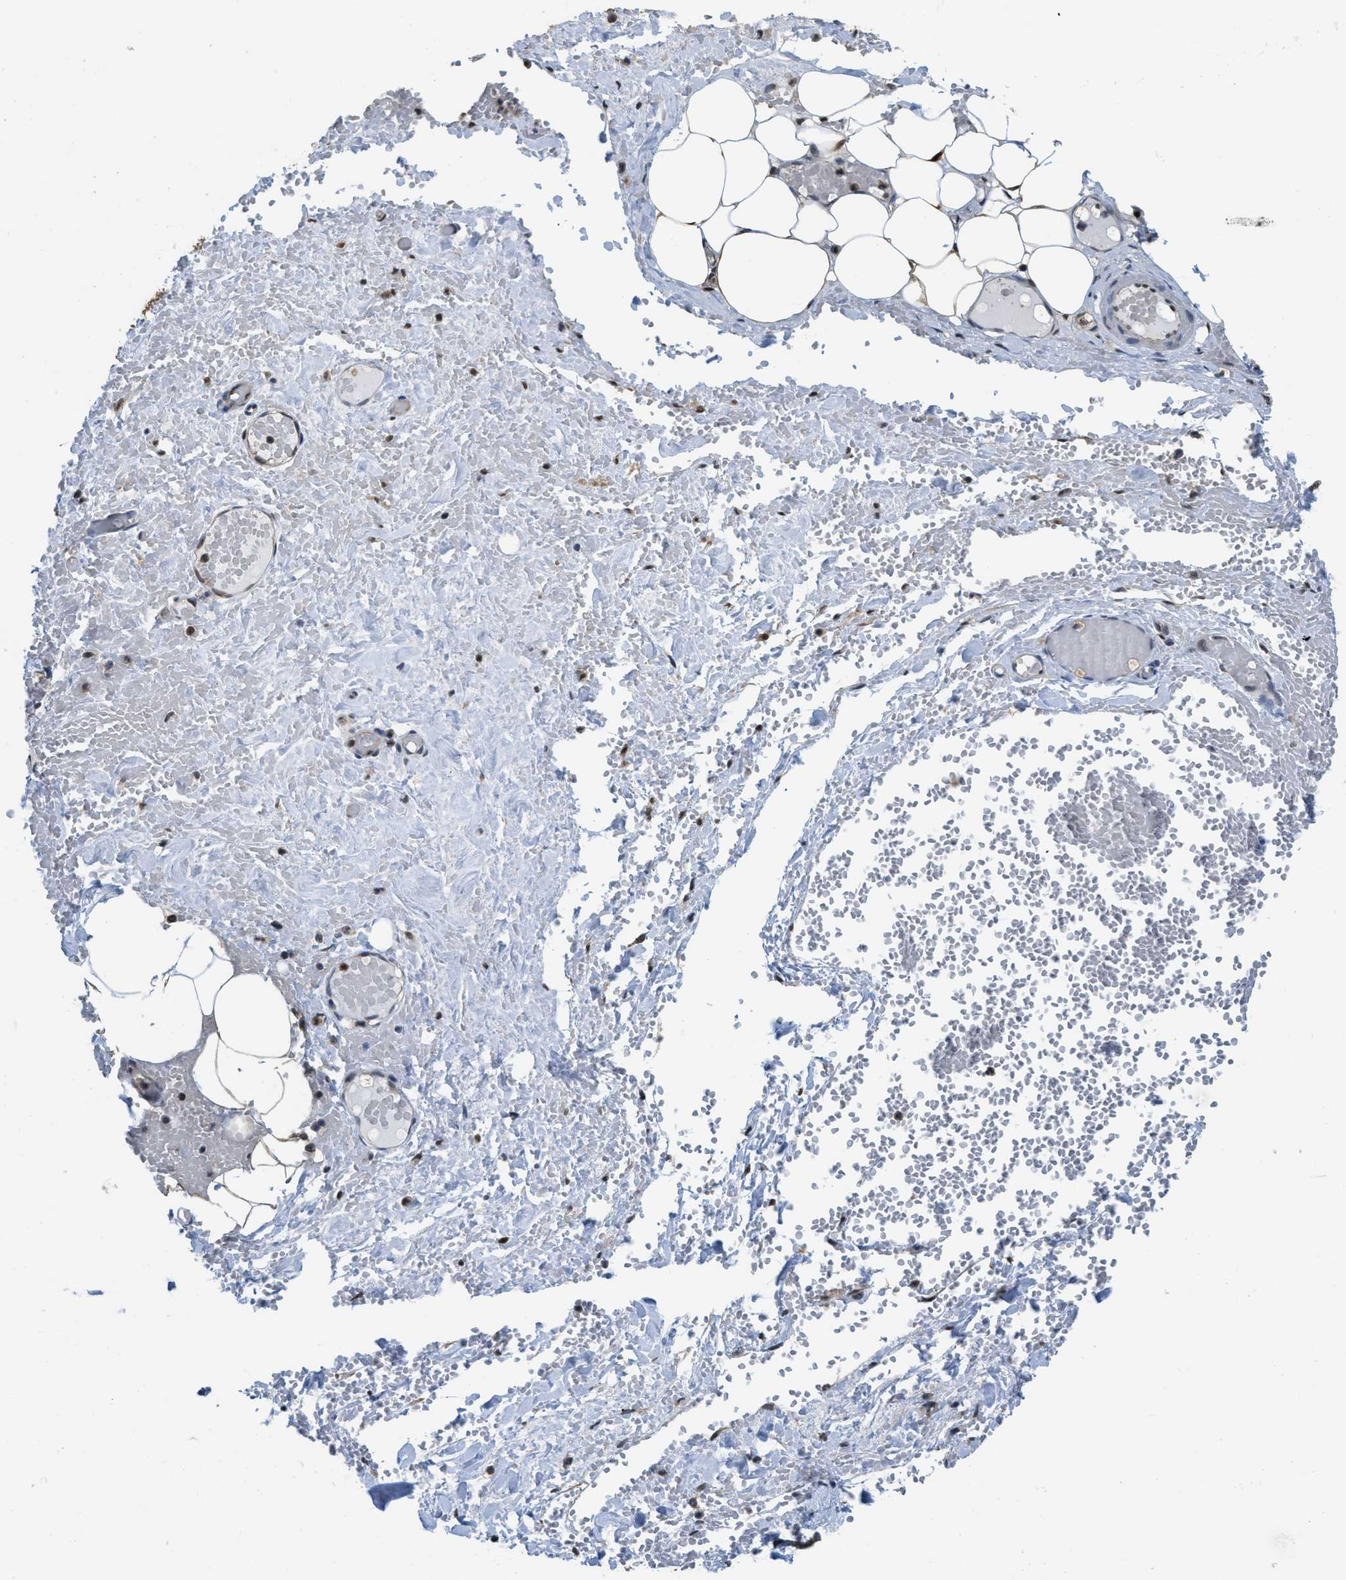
{"staining": {"intensity": "moderate", "quantity": ">75%", "location": "cytoplasmic/membranous,nuclear"}, "tissue": "adipose tissue", "cell_type": "Adipocytes", "image_type": "normal", "snomed": [{"axis": "morphology", "description": "Normal tissue, NOS"}, {"axis": "topography", "description": "Soft tissue"}, {"axis": "topography", "description": "Vascular tissue"}], "caption": "The photomicrograph demonstrates immunohistochemical staining of benign adipose tissue. There is moderate cytoplasmic/membranous,nuclear expression is appreciated in approximately >75% of adipocytes.", "gene": "PSMC5", "patient": {"sex": "female", "age": 35}}